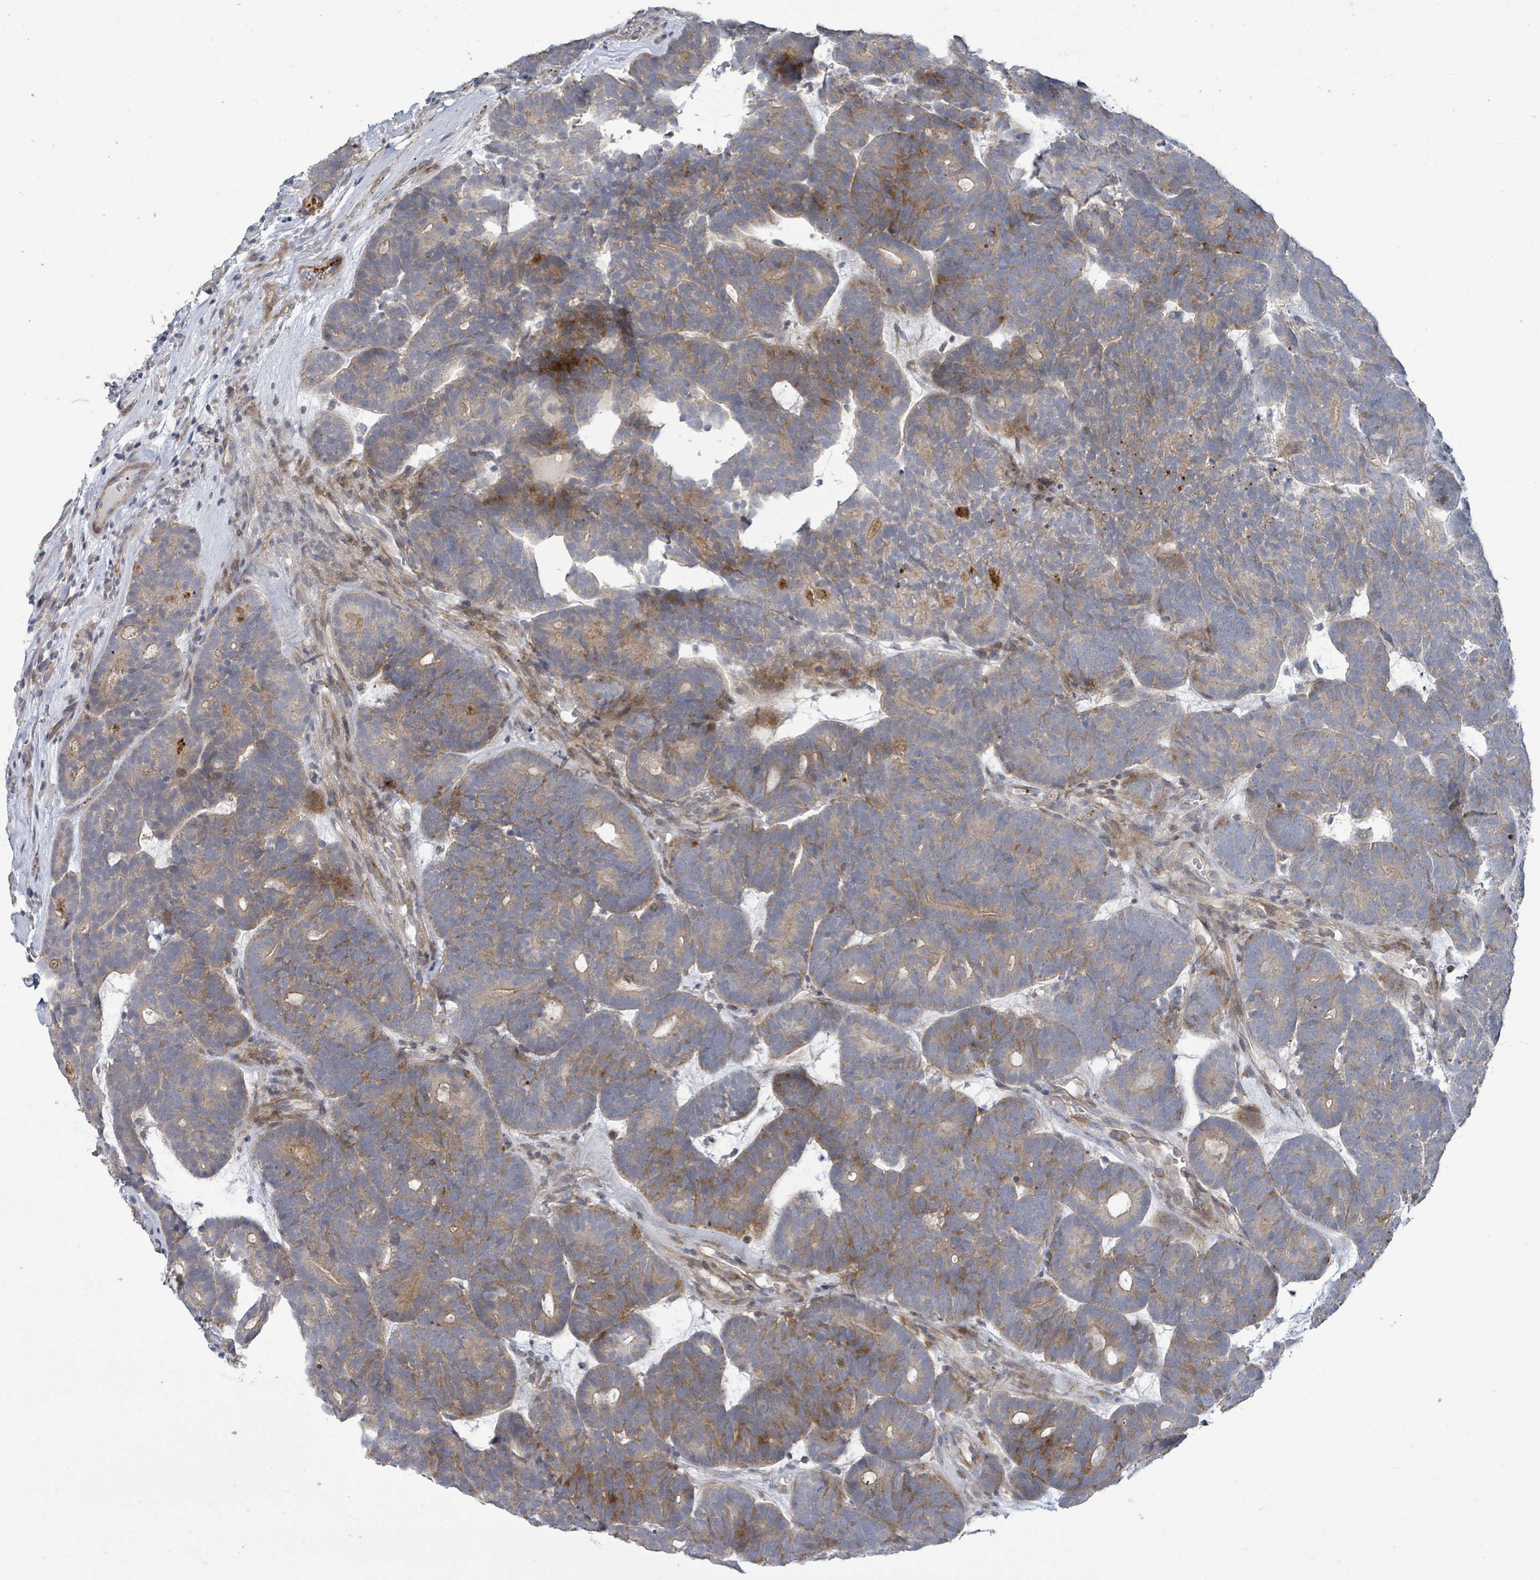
{"staining": {"intensity": "moderate", "quantity": "25%-75%", "location": "cytoplasmic/membranous"}, "tissue": "head and neck cancer", "cell_type": "Tumor cells", "image_type": "cancer", "snomed": [{"axis": "morphology", "description": "Adenocarcinoma, NOS"}, {"axis": "topography", "description": "Head-Neck"}], "caption": "Moderate cytoplasmic/membranous protein staining is identified in approximately 25%-75% of tumor cells in head and neck cancer (adenocarcinoma). (DAB (3,3'-diaminobenzidine) = brown stain, brightfield microscopy at high magnification).", "gene": "LILRA4", "patient": {"sex": "female", "age": 81}}